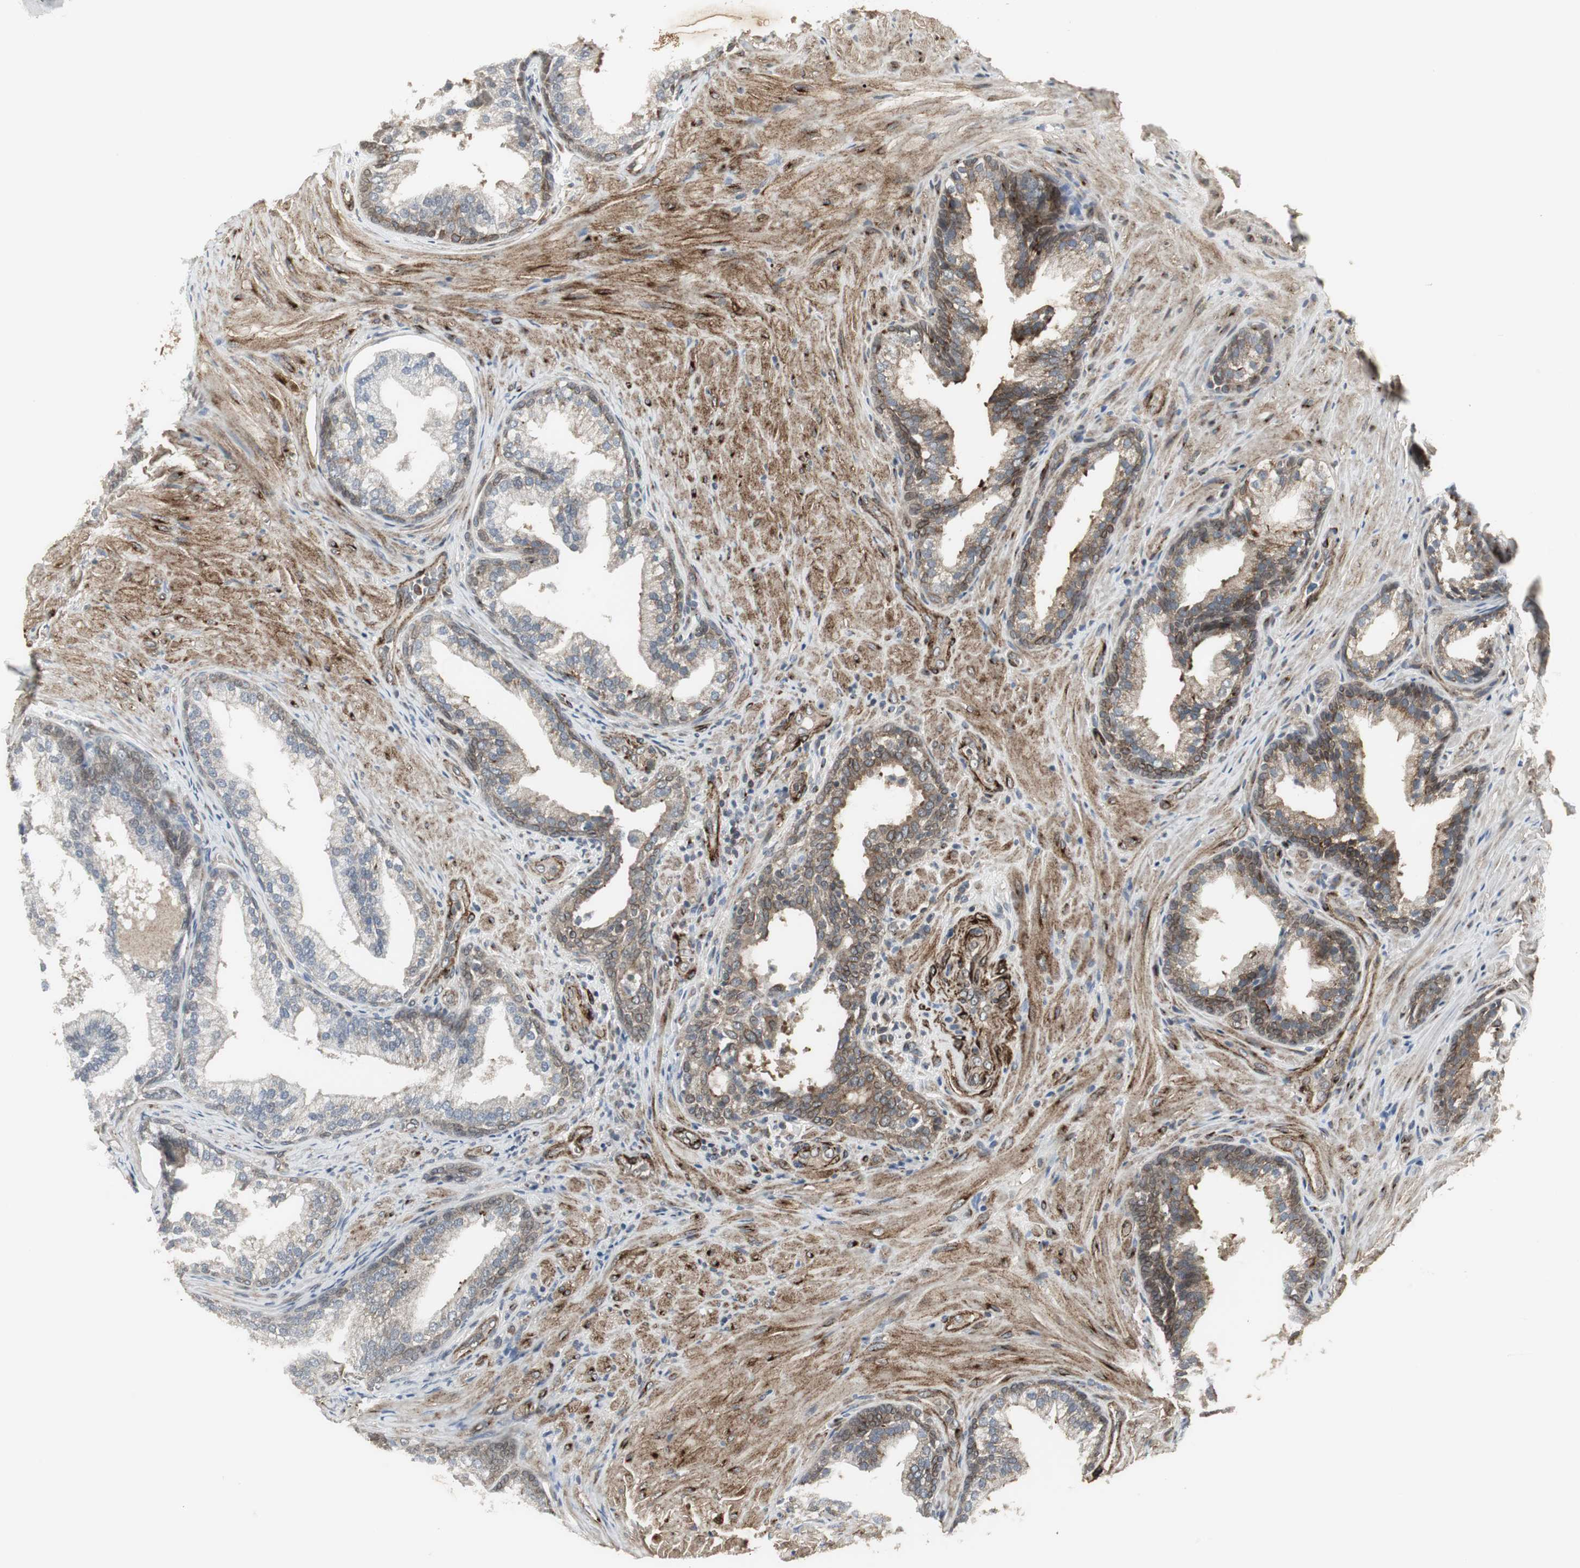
{"staining": {"intensity": "moderate", "quantity": "25%-75%", "location": "cytoplasmic/membranous,nuclear"}, "tissue": "prostate", "cell_type": "Glandular cells", "image_type": "normal", "snomed": [{"axis": "morphology", "description": "Normal tissue, NOS"}, {"axis": "topography", "description": "Prostate"}], "caption": "Immunohistochemical staining of unremarkable prostate demonstrates 25%-75% levels of moderate cytoplasmic/membranous,nuclear protein staining in about 25%-75% of glandular cells.", "gene": "SCYL3", "patient": {"sex": "male", "age": 76}}